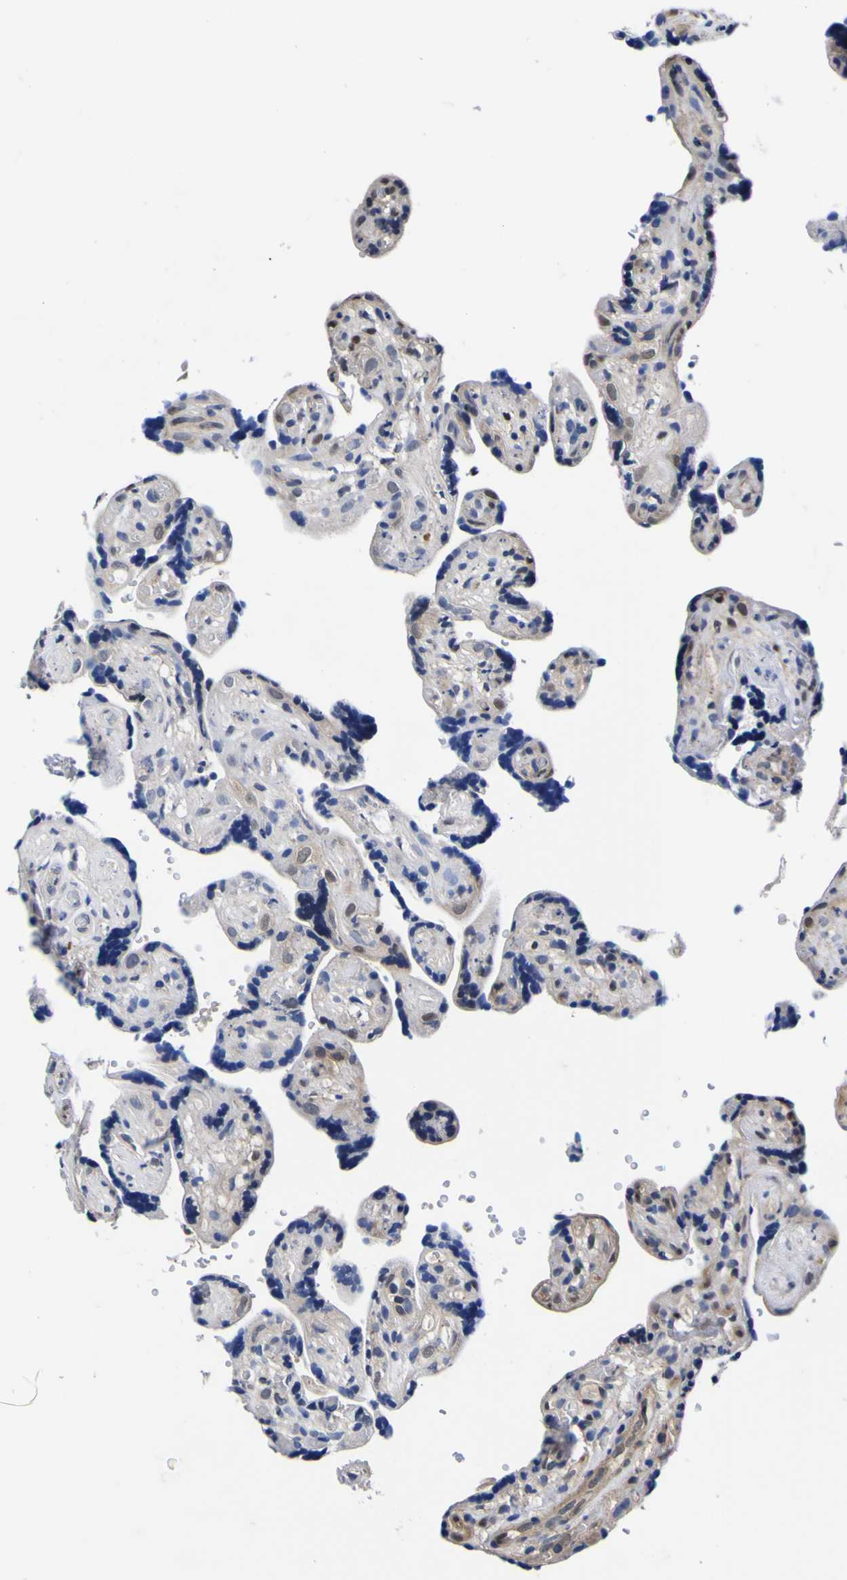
{"staining": {"intensity": "moderate", "quantity": "<25%", "location": "nuclear"}, "tissue": "placenta", "cell_type": "Decidual cells", "image_type": "normal", "snomed": [{"axis": "morphology", "description": "Normal tissue, NOS"}, {"axis": "topography", "description": "Placenta"}], "caption": "Immunohistochemical staining of normal placenta reveals moderate nuclear protein expression in approximately <25% of decidual cells.", "gene": "FAM110B", "patient": {"sex": "female", "age": 30}}